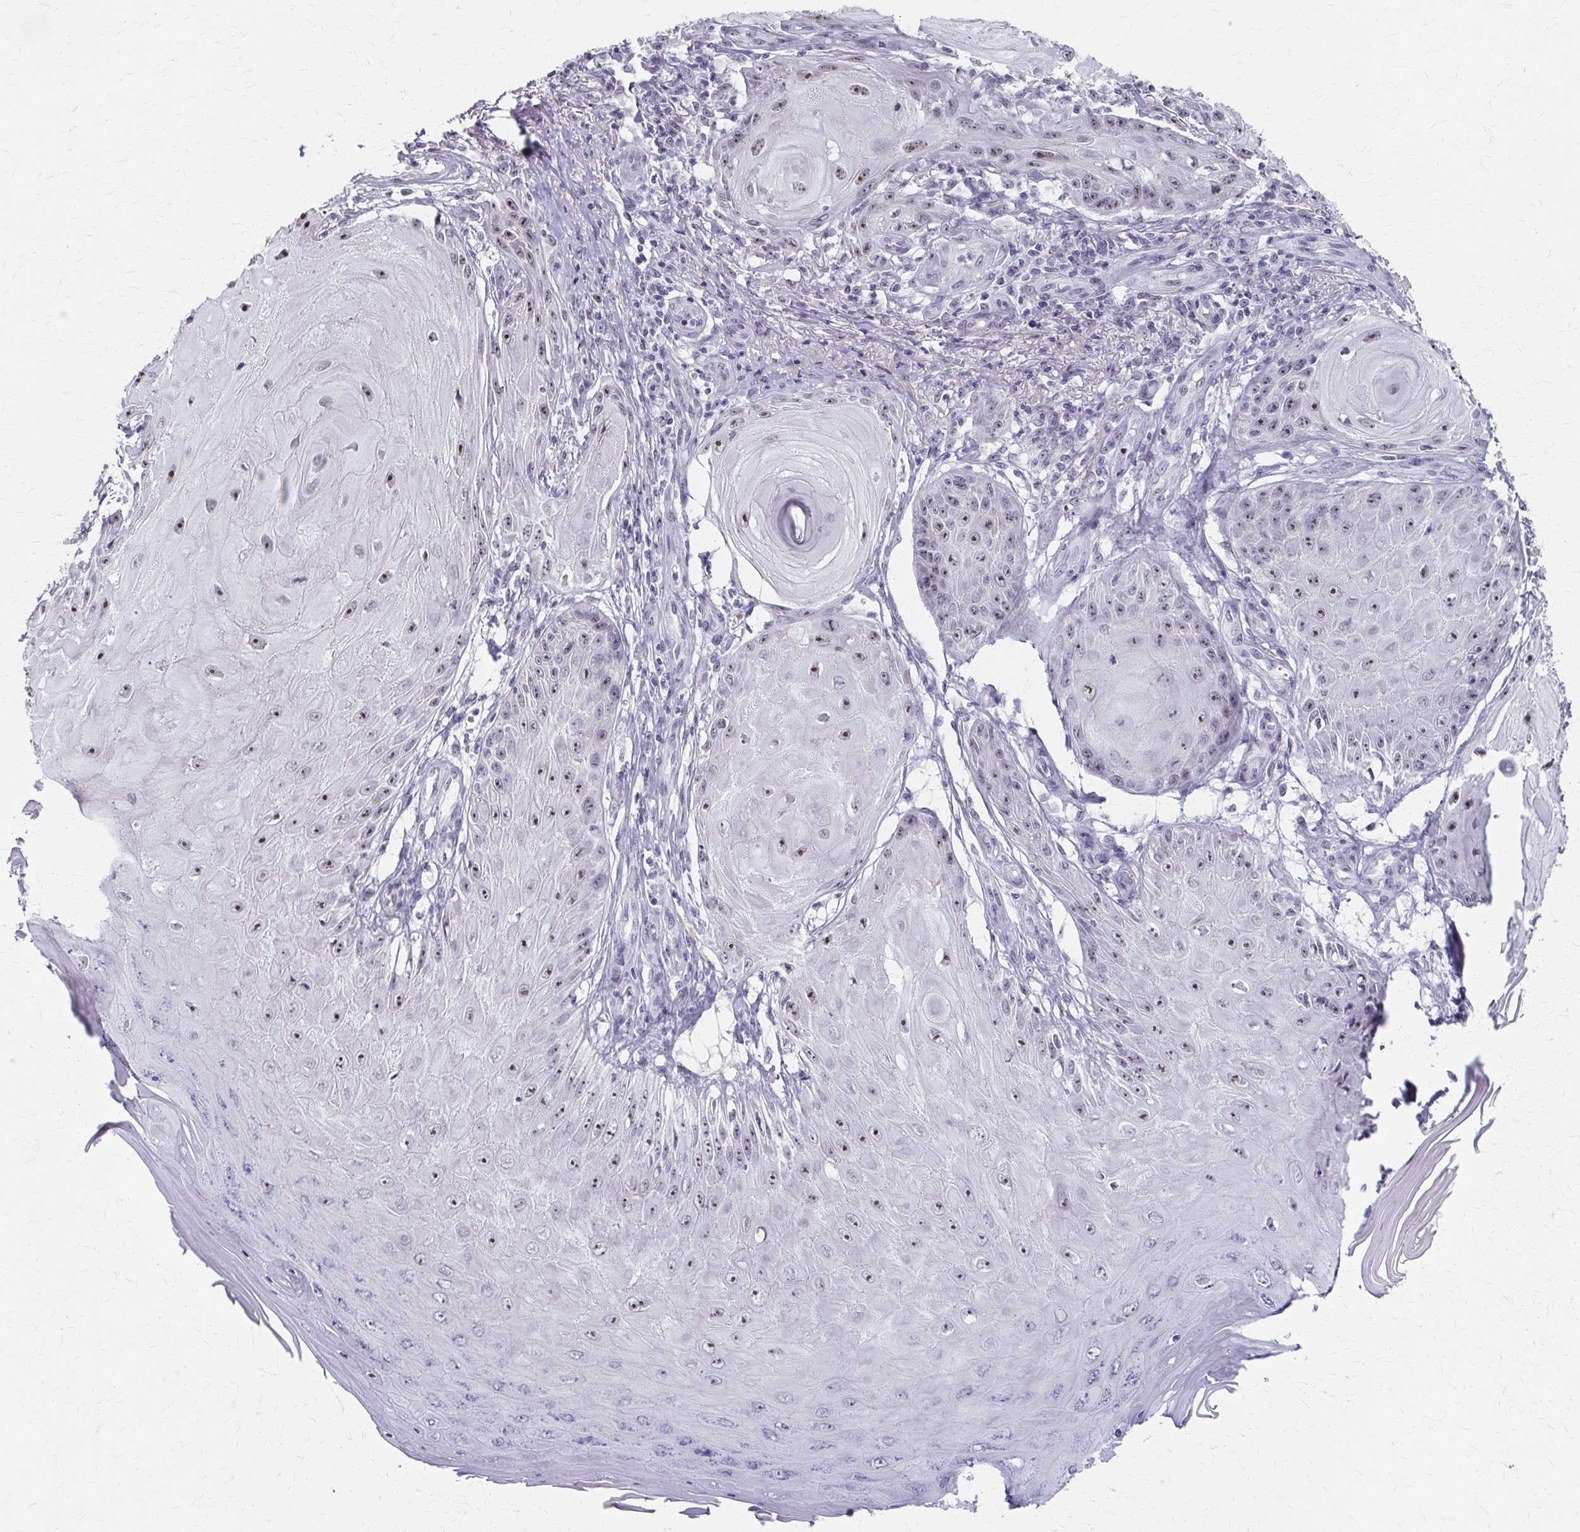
{"staining": {"intensity": "moderate", "quantity": "25%-75%", "location": "nuclear"}, "tissue": "skin cancer", "cell_type": "Tumor cells", "image_type": "cancer", "snomed": [{"axis": "morphology", "description": "Squamous cell carcinoma, NOS"}, {"axis": "topography", "description": "Skin"}], "caption": "A photomicrograph of human skin cancer (squamous cell carcinoma) stained for a protein exhibits moderate nuclear brown staining in tumor cells.", "gene": "PES1", "patient": {"sex": "female", "age": 77}}